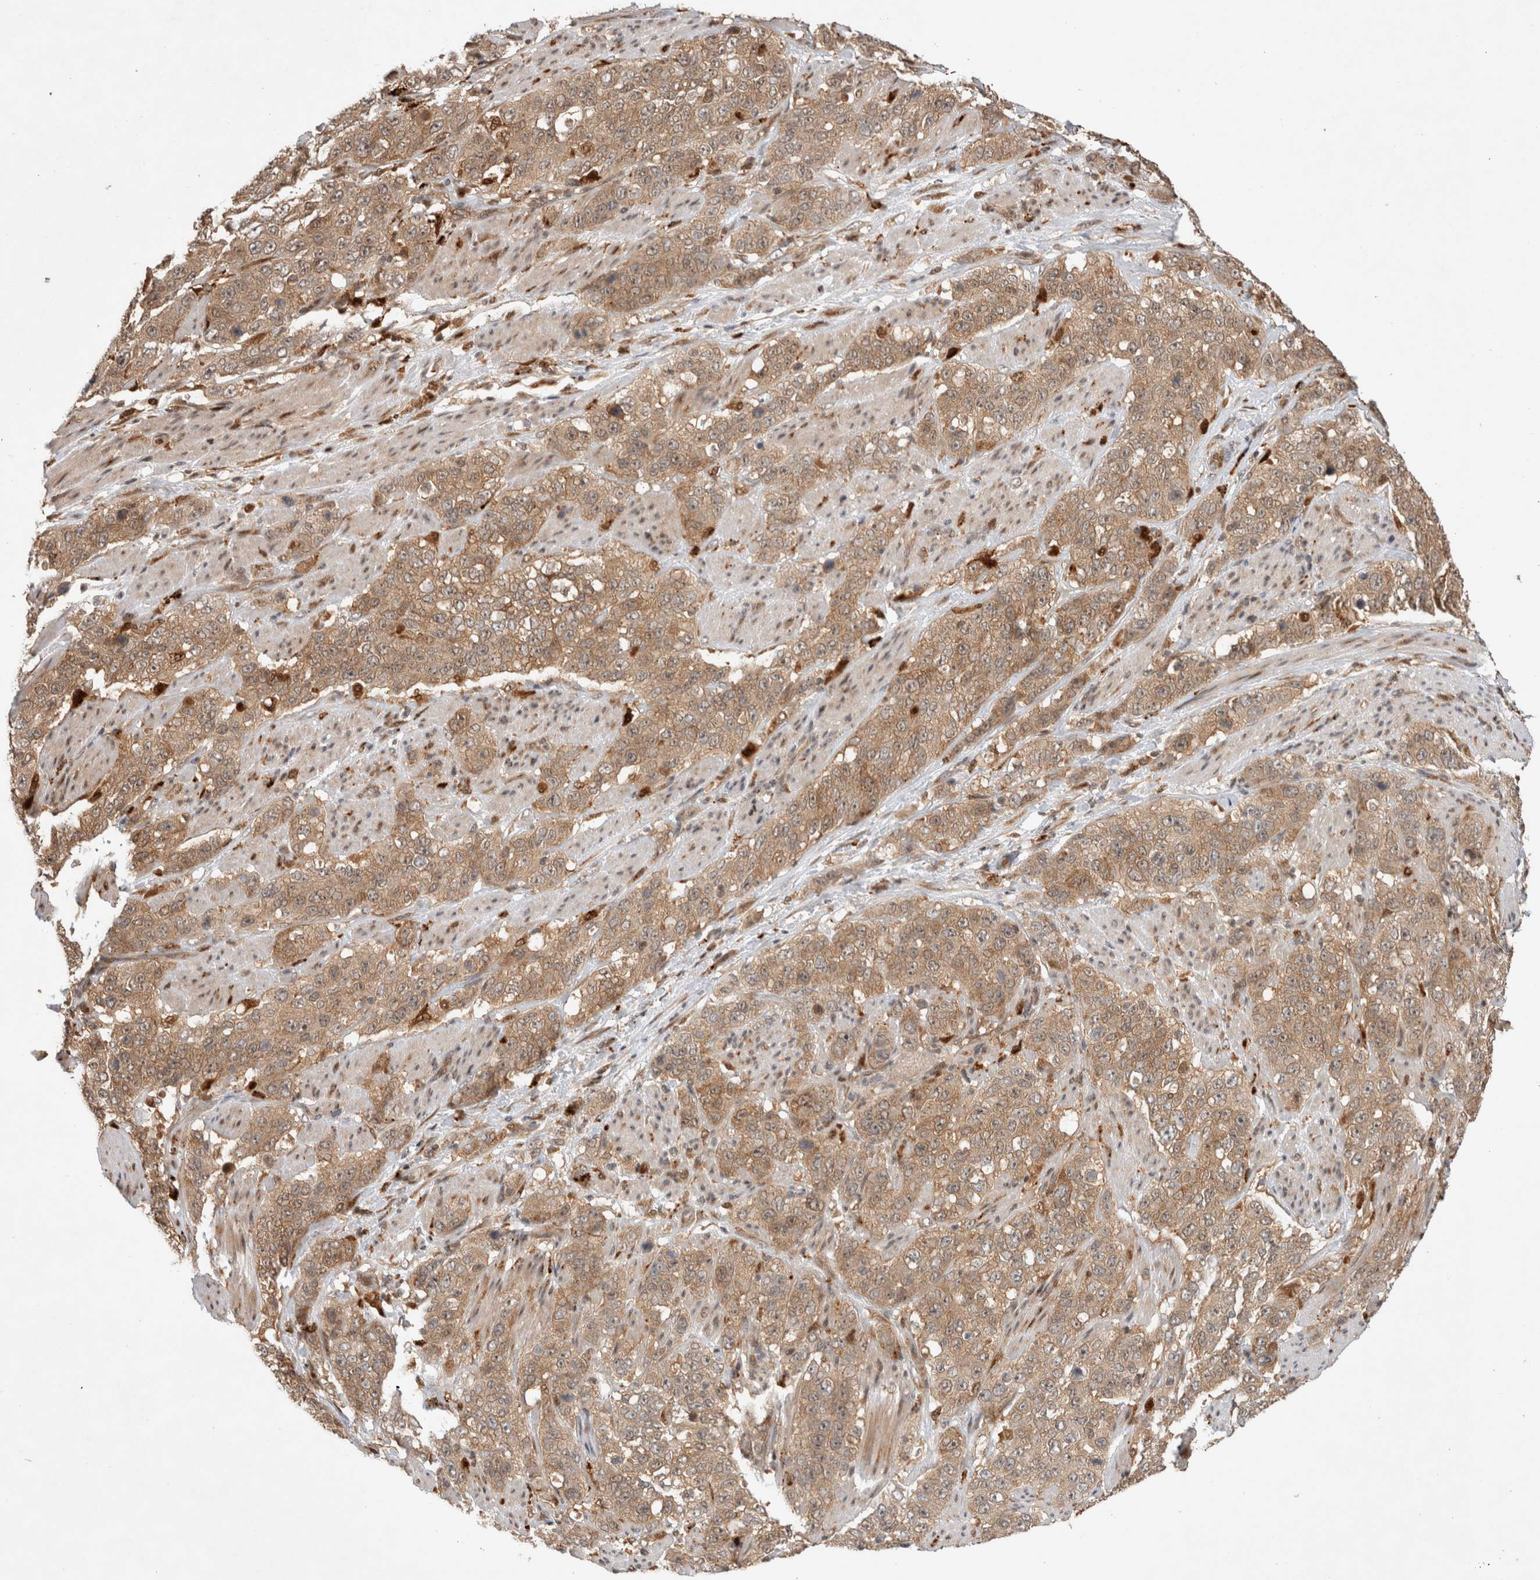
{"staining": {"intensity": "moderate", "quantity": ">75%", "location": "cytoplasmic/membranous"}, "tissue": "stomach cancer", "cell_type": "Tumor cells", "image_type": "cancer", "snomed": [{"axis": "morphology", "description": "Adenocarcinoma, NOS"}, {"axis": "topography", "description": "Stomach"}], "caption": "Immunohistochemical staining of stomach cancer (adenocarcinoma) exhibits medium levels of moderate cytoplasmic/membranous positivity in about >75% of tumor cells.", "gene": "OTUD6B", "patient": {"sex": "male", "age": 48}}